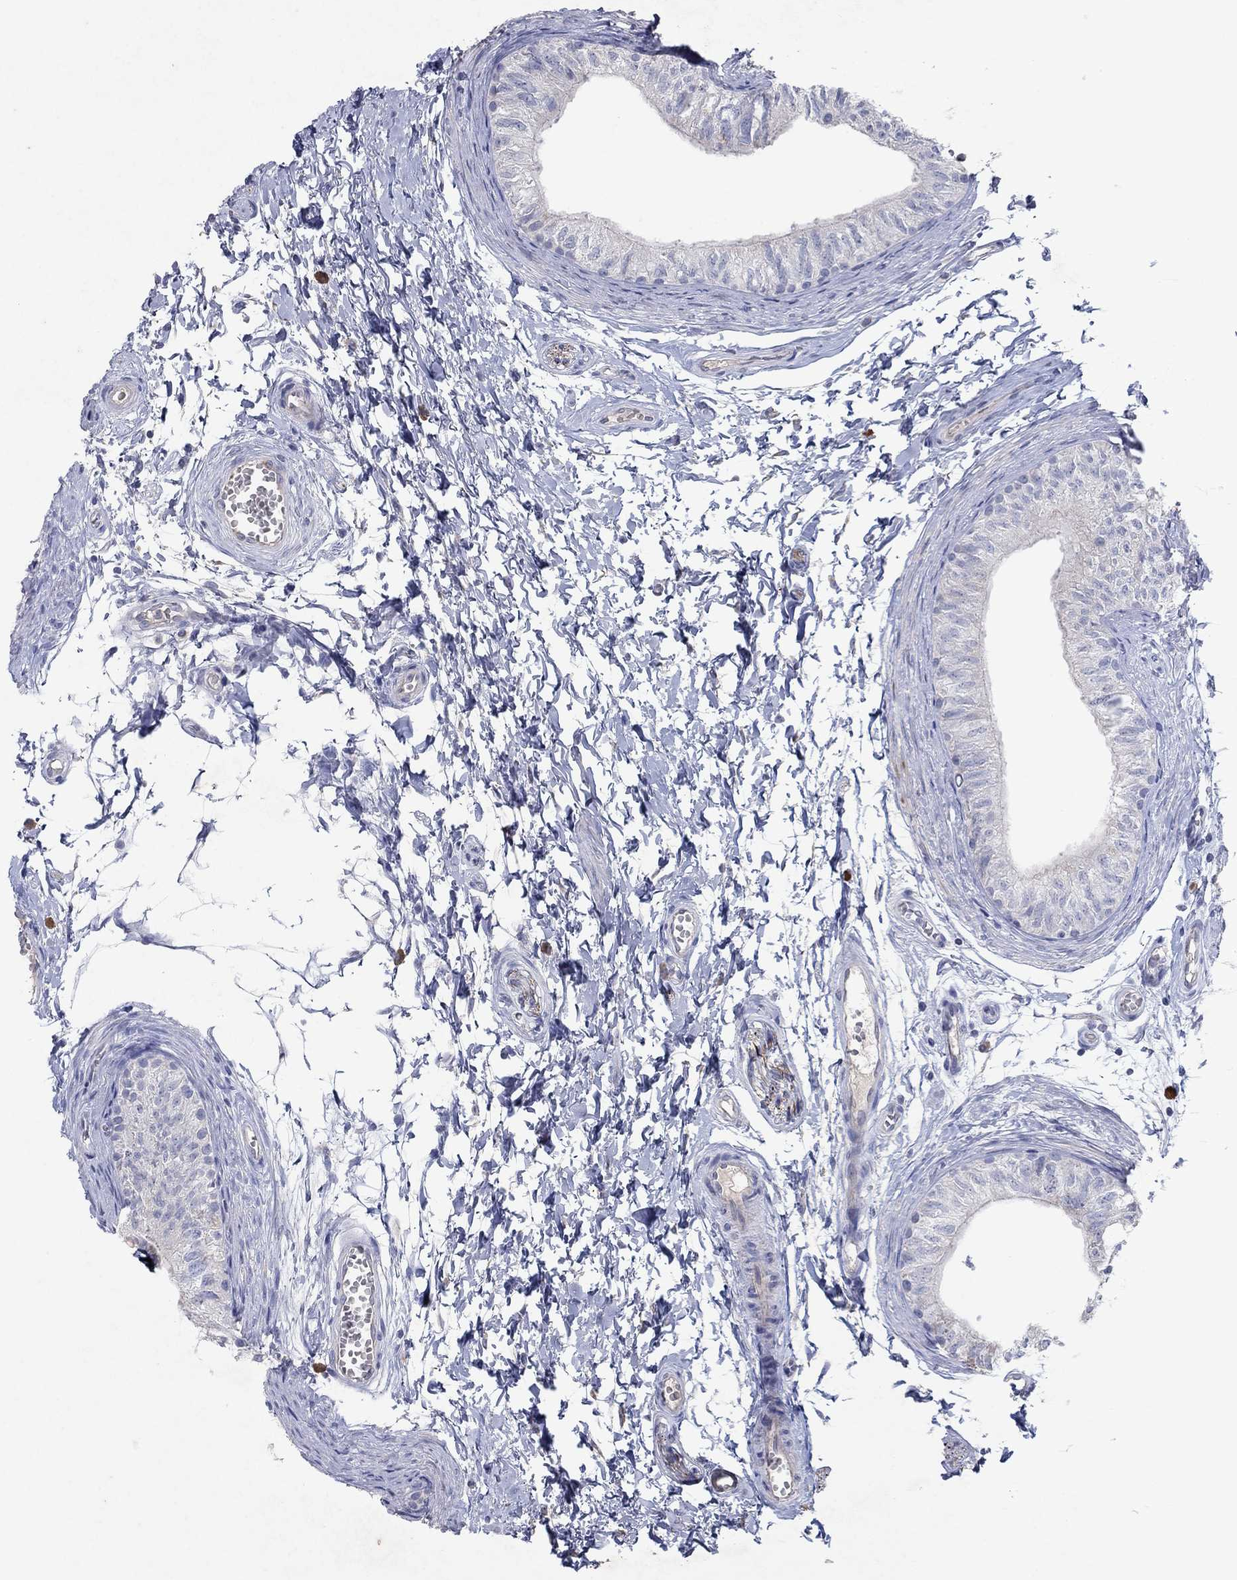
{"staining": {"intensity": "negative", "quantity": "none", "location": "none"}, "tissue": "epididymis", "cell_type": "Glandular cells", "image_type": "normal", "snomed": [{"axis": "morphology", "description": "Normal tissue, NOS"}, {"axis": "topography", "description": "Epididymis"}], "caption": "Protein analysis of normal epididymis reveals no significant staining in glandular cells. Nuclei are stained in blue.", "gene": "KRT40", "patient": {"sex": "male", "age": 22}}